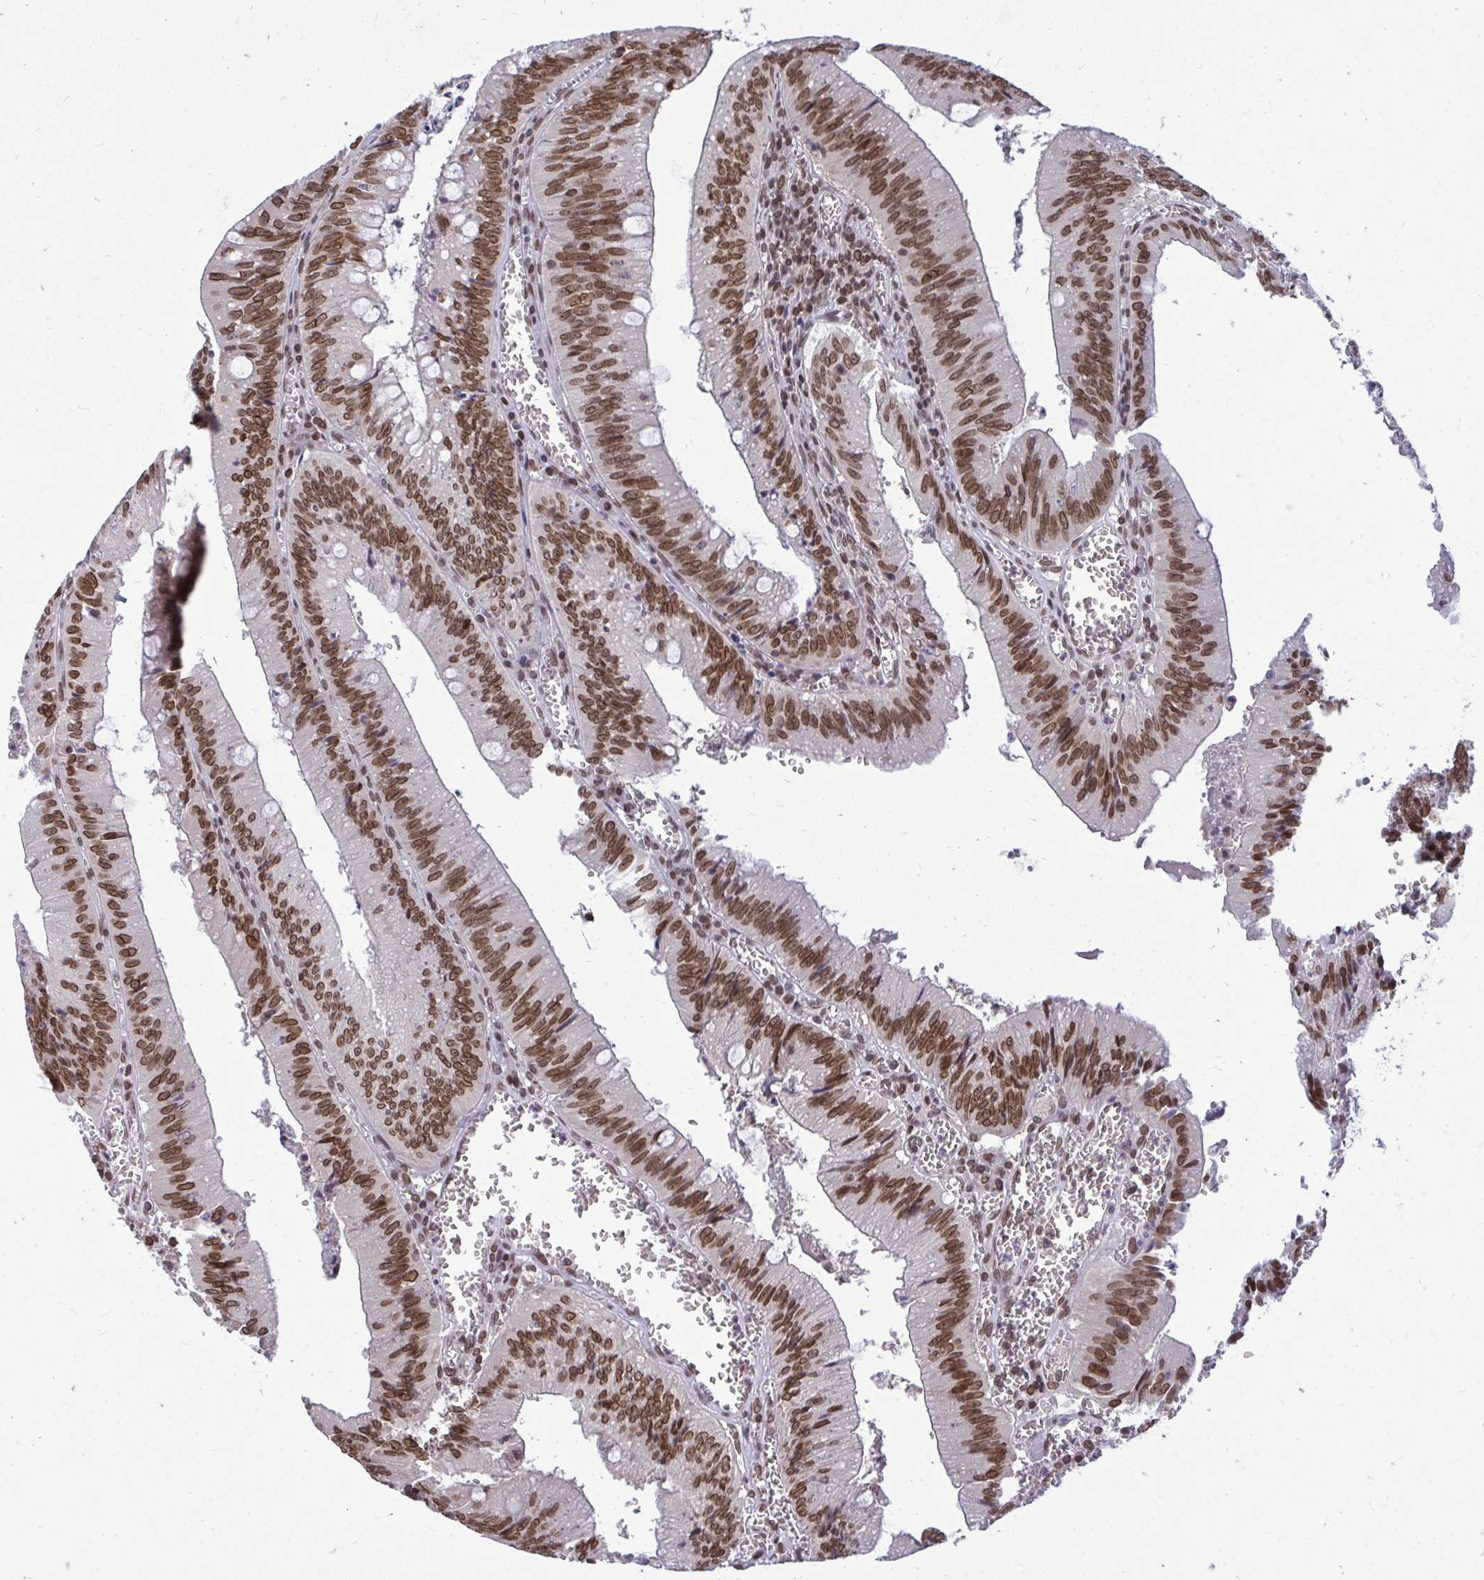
{"staining": {"intensity": "moderate", "quantity": ">75%", "location": "nuclear"}, "tissue": "colorectal cancer", "cell_type": "Tumor cells", "image_type": "cancer", "snomed": [{"axis": "morphology", "description": "Adenocarcinoma, NOS"}, {"axis": "topography", "description": "Rectum"}], "caption": "This image demonstrates colorectal cancer stained with immunohistochemistry to label a protein in brown. The nuclear of tumor cells show moderate positivity for the protein. Nuclei are counter-stained blue.", "gene": "JPT1", "patient": {"sex": "female", "age": 81}}